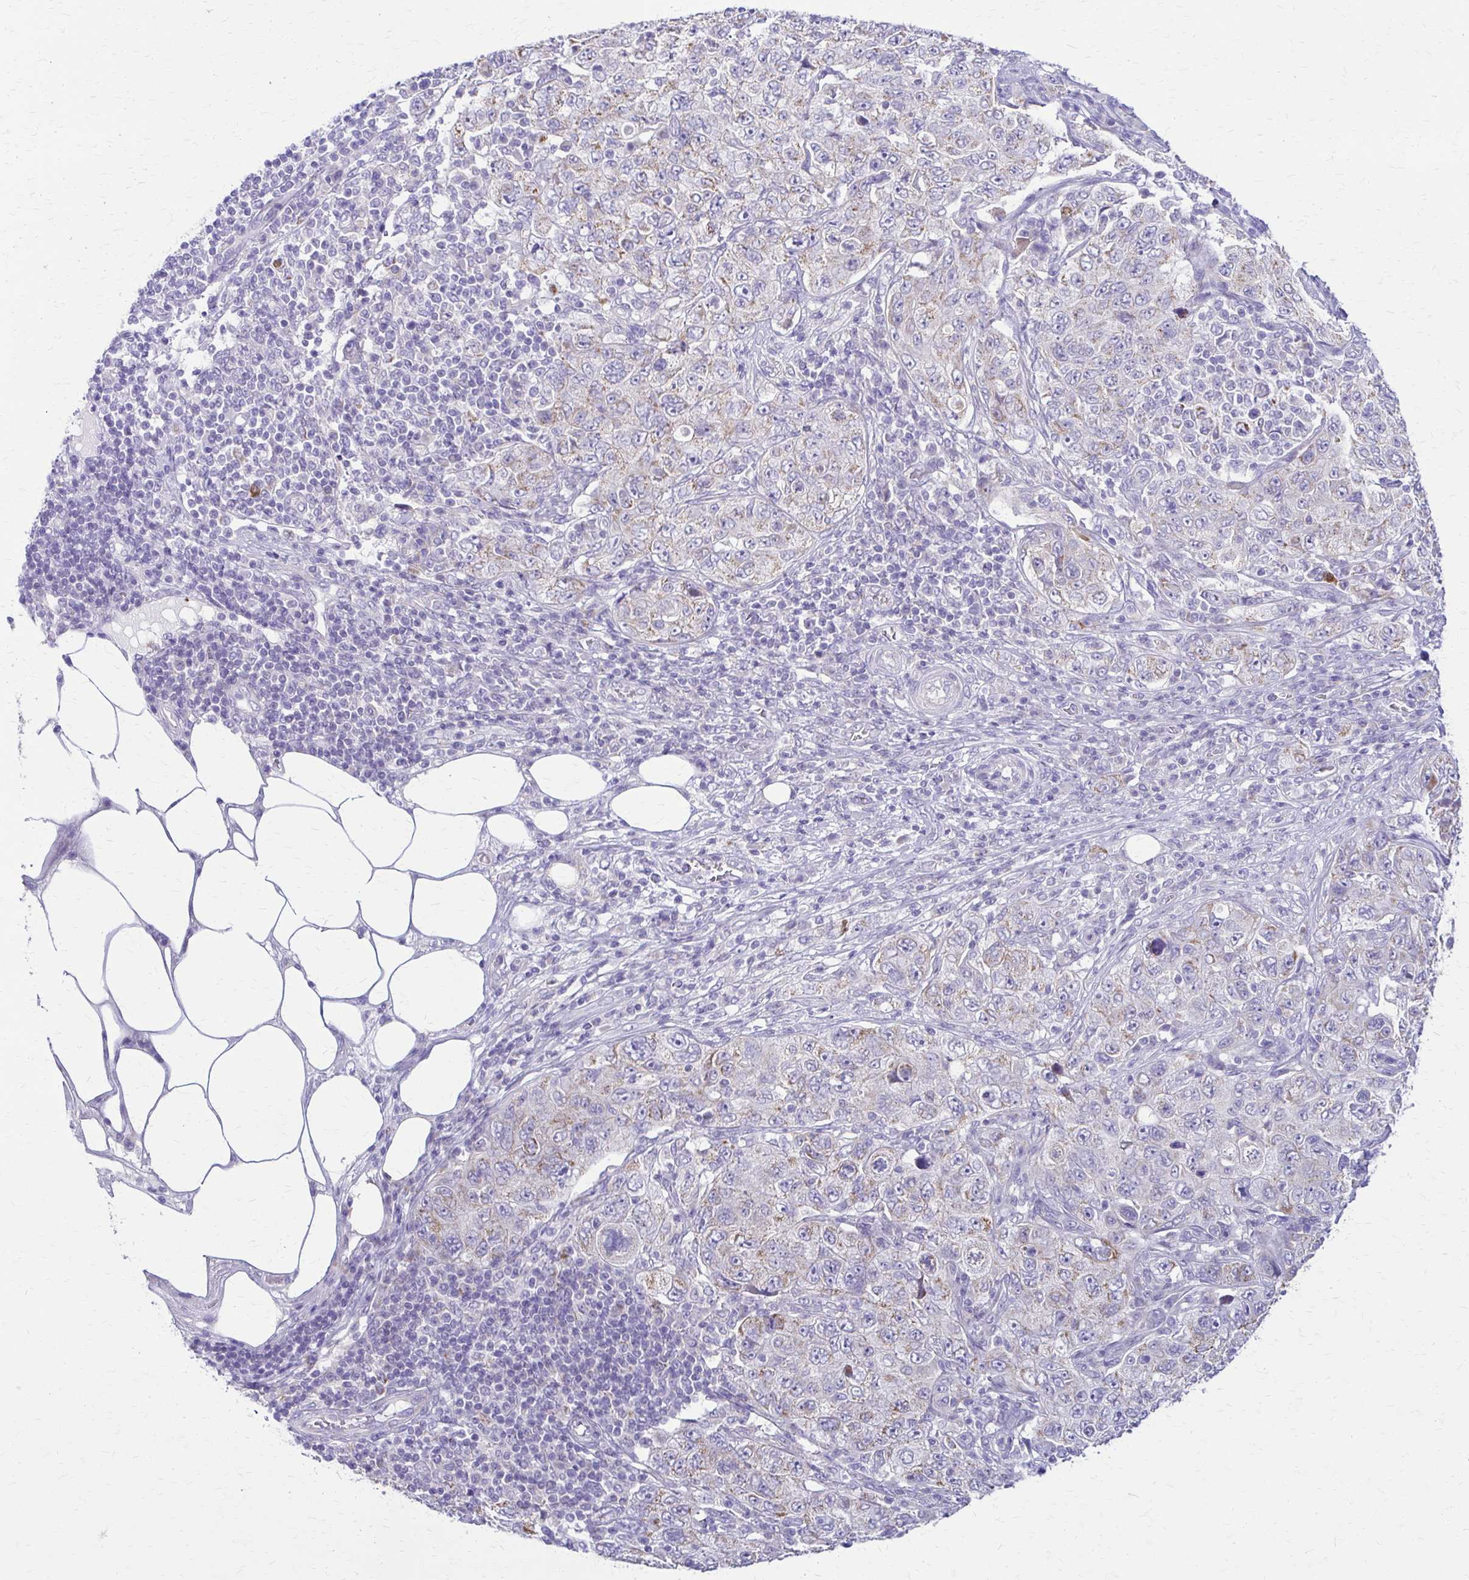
{"staining": {"intensity": "negative", "quantity": "none", "location": "none"}, "tissue": "pancreatic cancer", "cell_type": "Tumor cells", "image_type": "cancer", "snomed": [{"axis": "morphology", "description": "Adenocarcinoma, NOS"}, {"axis": "topography", "description": "Pancreas"}], "caption": "Pancreatic cancer (adenocarcinoma) was stained to show a protein in brown. There is no significant staining in tumor cells.", "gene": "SAMD13", "patient": {"sex": "male", "age": 68}}